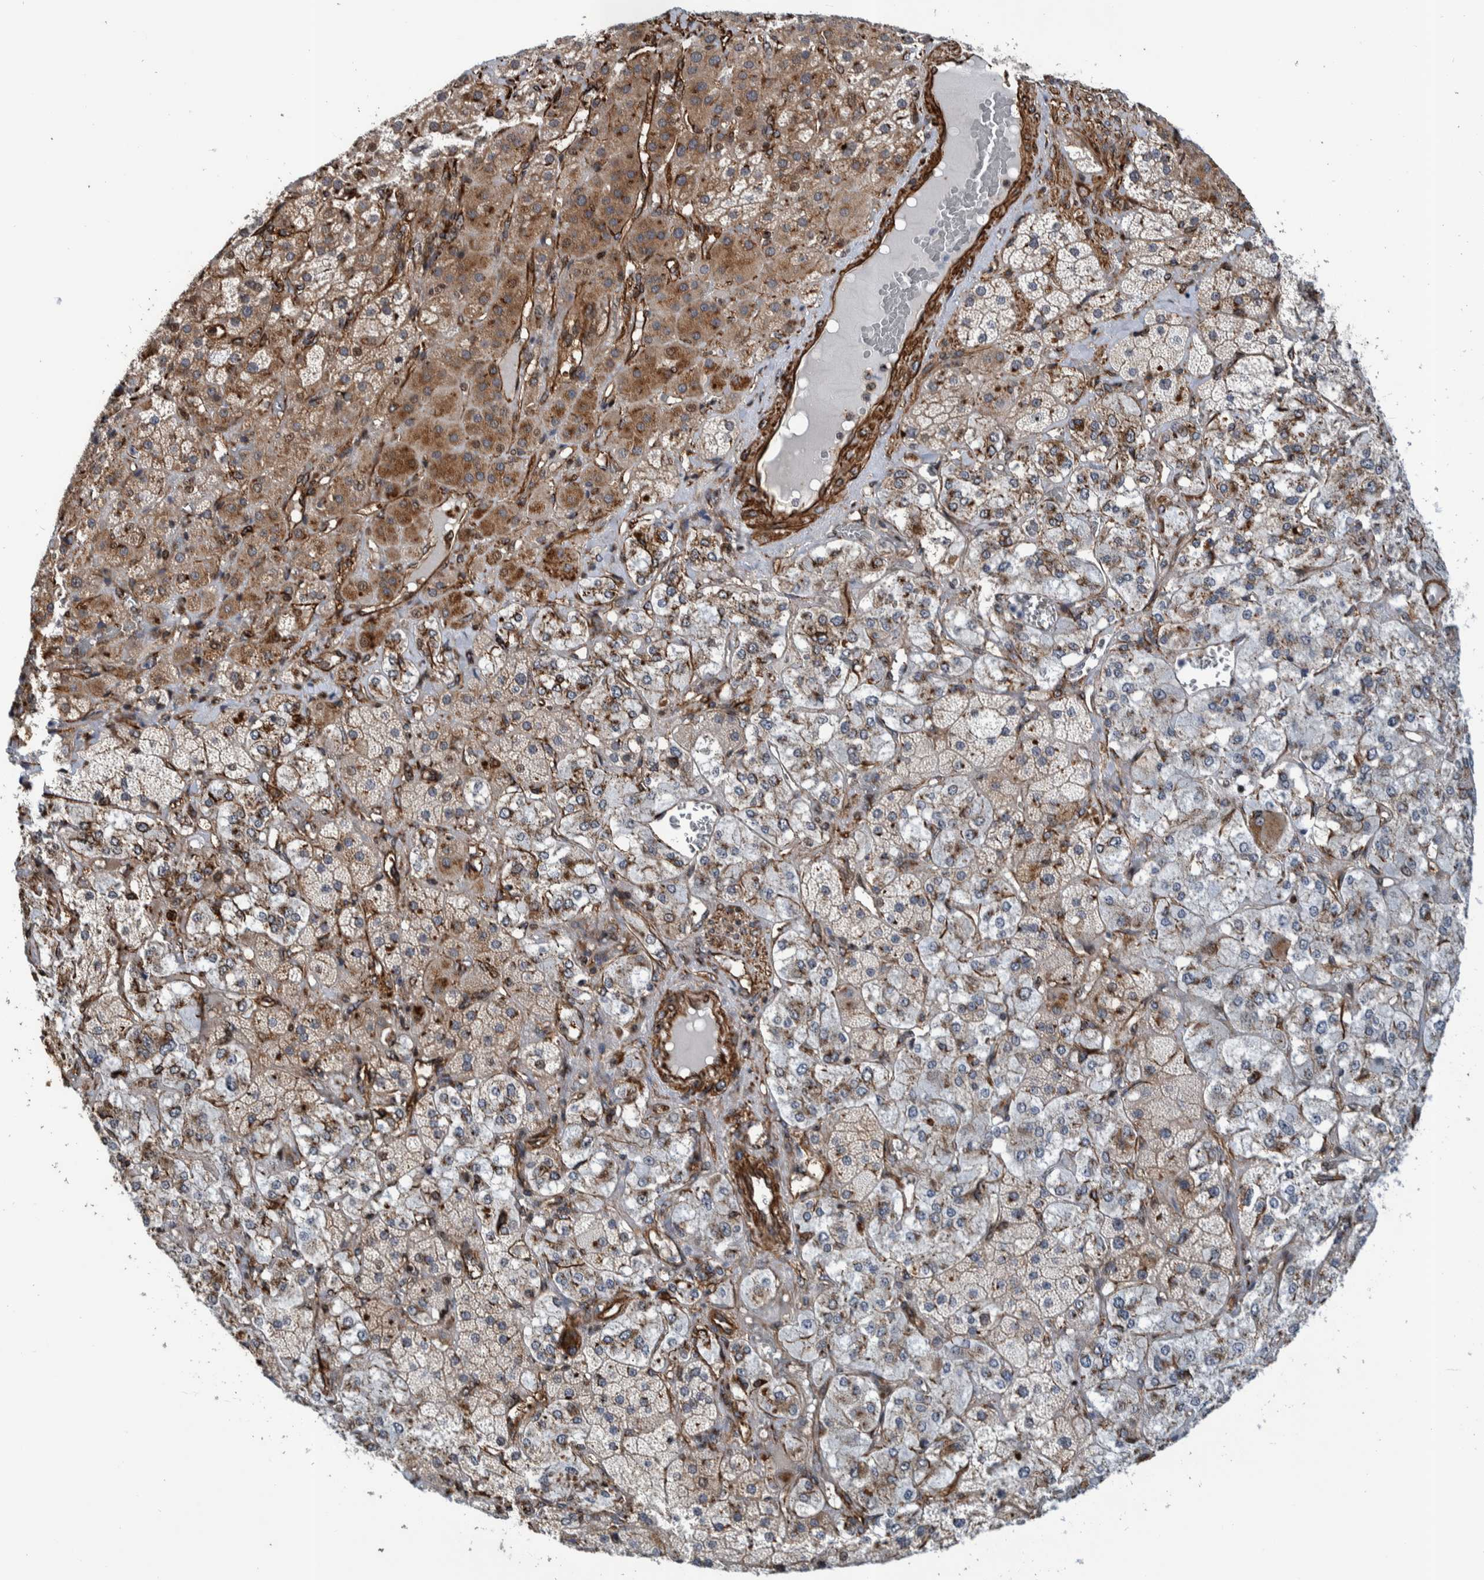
{"staining": {"intensity": "moderate", "quantity": ">75%", "location": "cytoplasmic/membranous"}, "tissue": "adrenal gland", "cell_type": "Glandular cells", "image_type": "normal", "snomed": [{"axis": "morphology", "description": "Normal tissue, NOS"}, {"axis": "topography", "description": "Adrenal gland"}], "caption": "A histopathology image of human adrenal gland stained for a protein shows moderate cytoplasmic/membranous brown staining in glandular cells.", "gene": "CCDC57", "patient": {"sex": "male", "age": 57}}